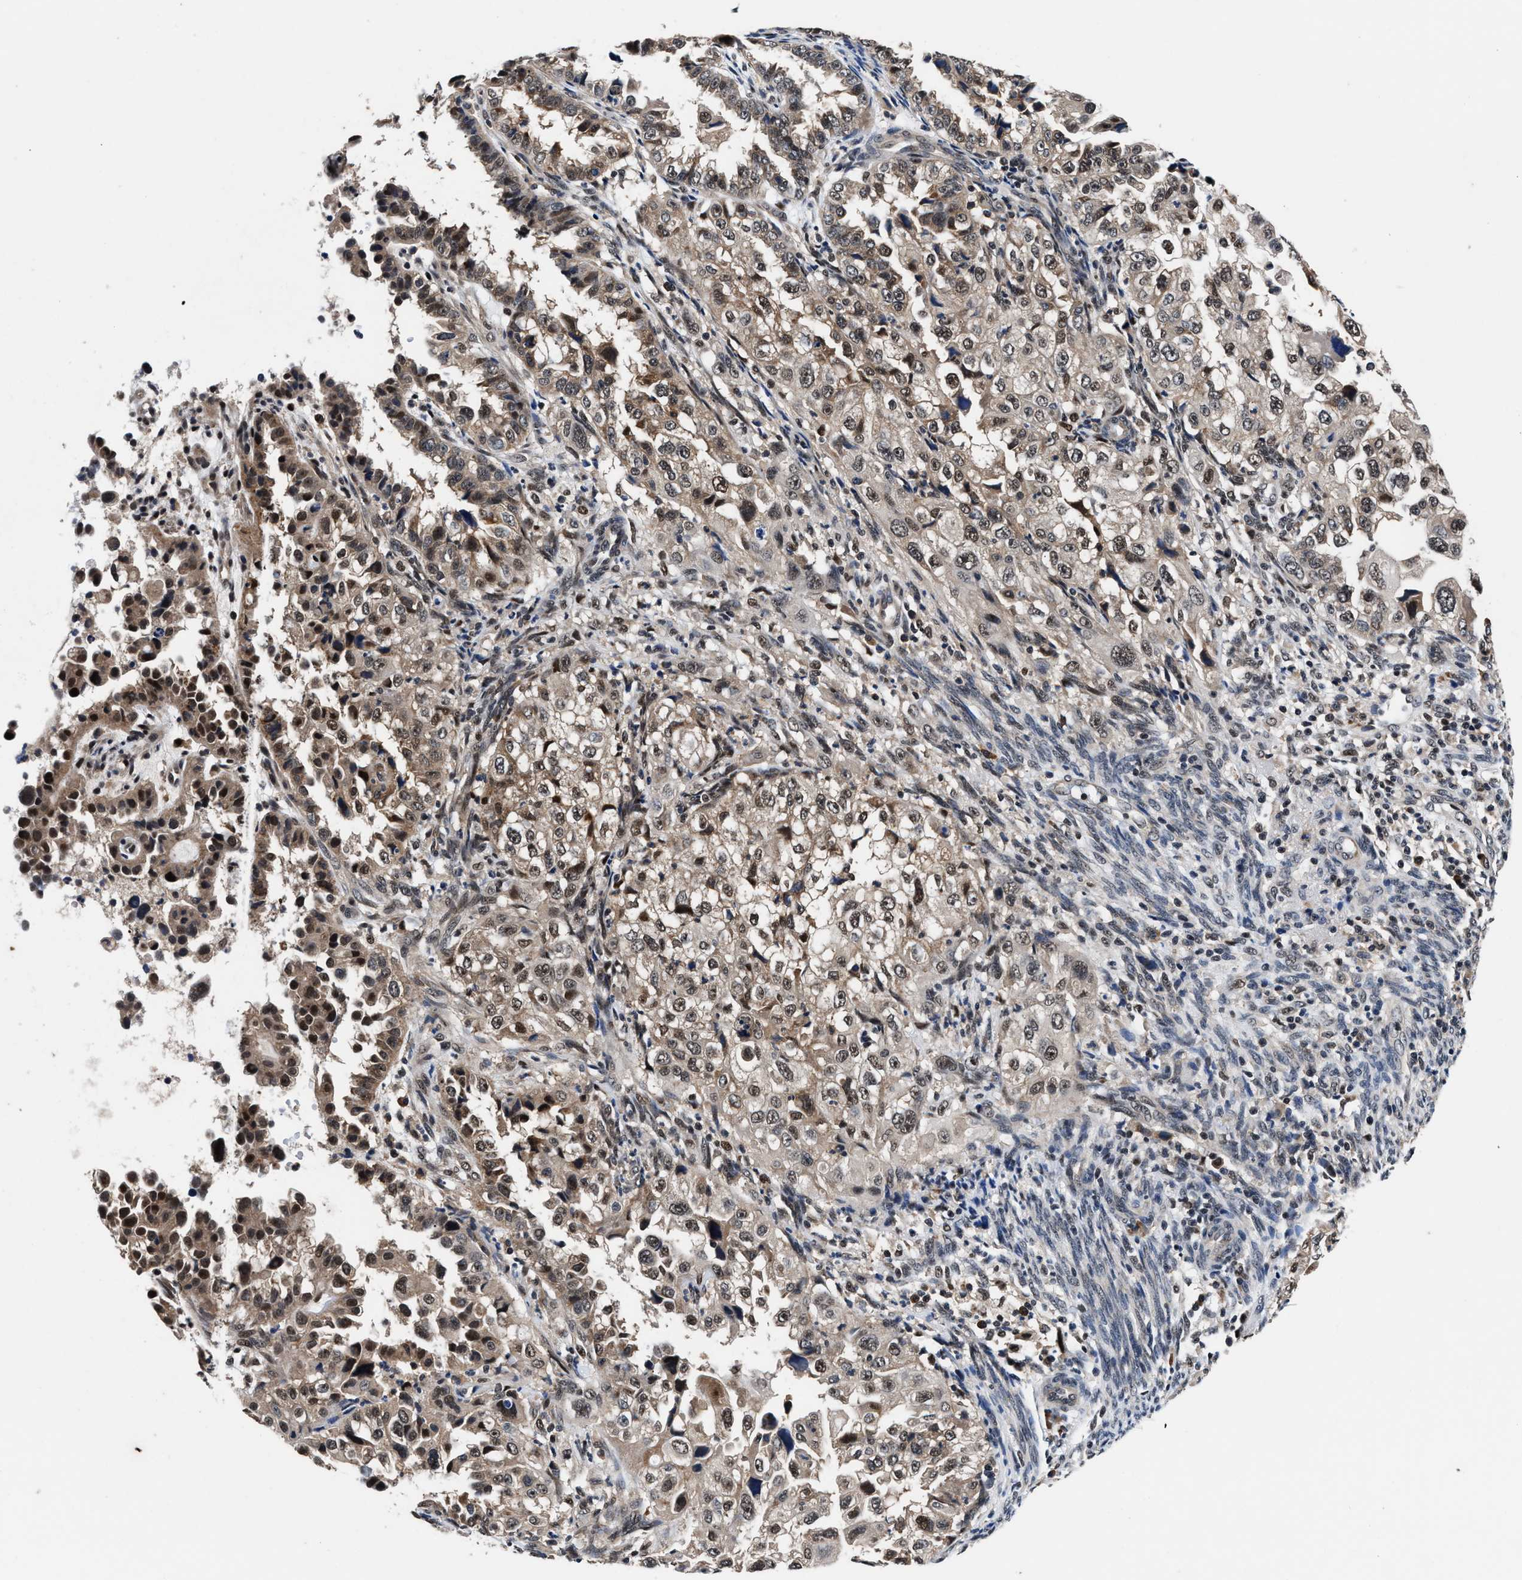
{"staining": {"intensity": "moderate", "quantity": ">75%", "location": "cytoplasmic/membranous,nuclear"}, "tissue": "endometrial cancer", "cell_type": "Tumor cells", "image_type": "cancer", "snomed": [{"axis": "morphology", "description": "Adenocarcinoma, NOS"}, {"axis": "topography", "description": "Endometrium"}], "caption": "An IHC photomicrograph of neoplastic tissue is shown. Protein staining in brown shows moderate cytoplasmic/membranous and nuclear positivity in endometrial adenocarcinoma within tumor cells.", "gene": "USP16", "patient": {"sex": "female", "age": 85}}